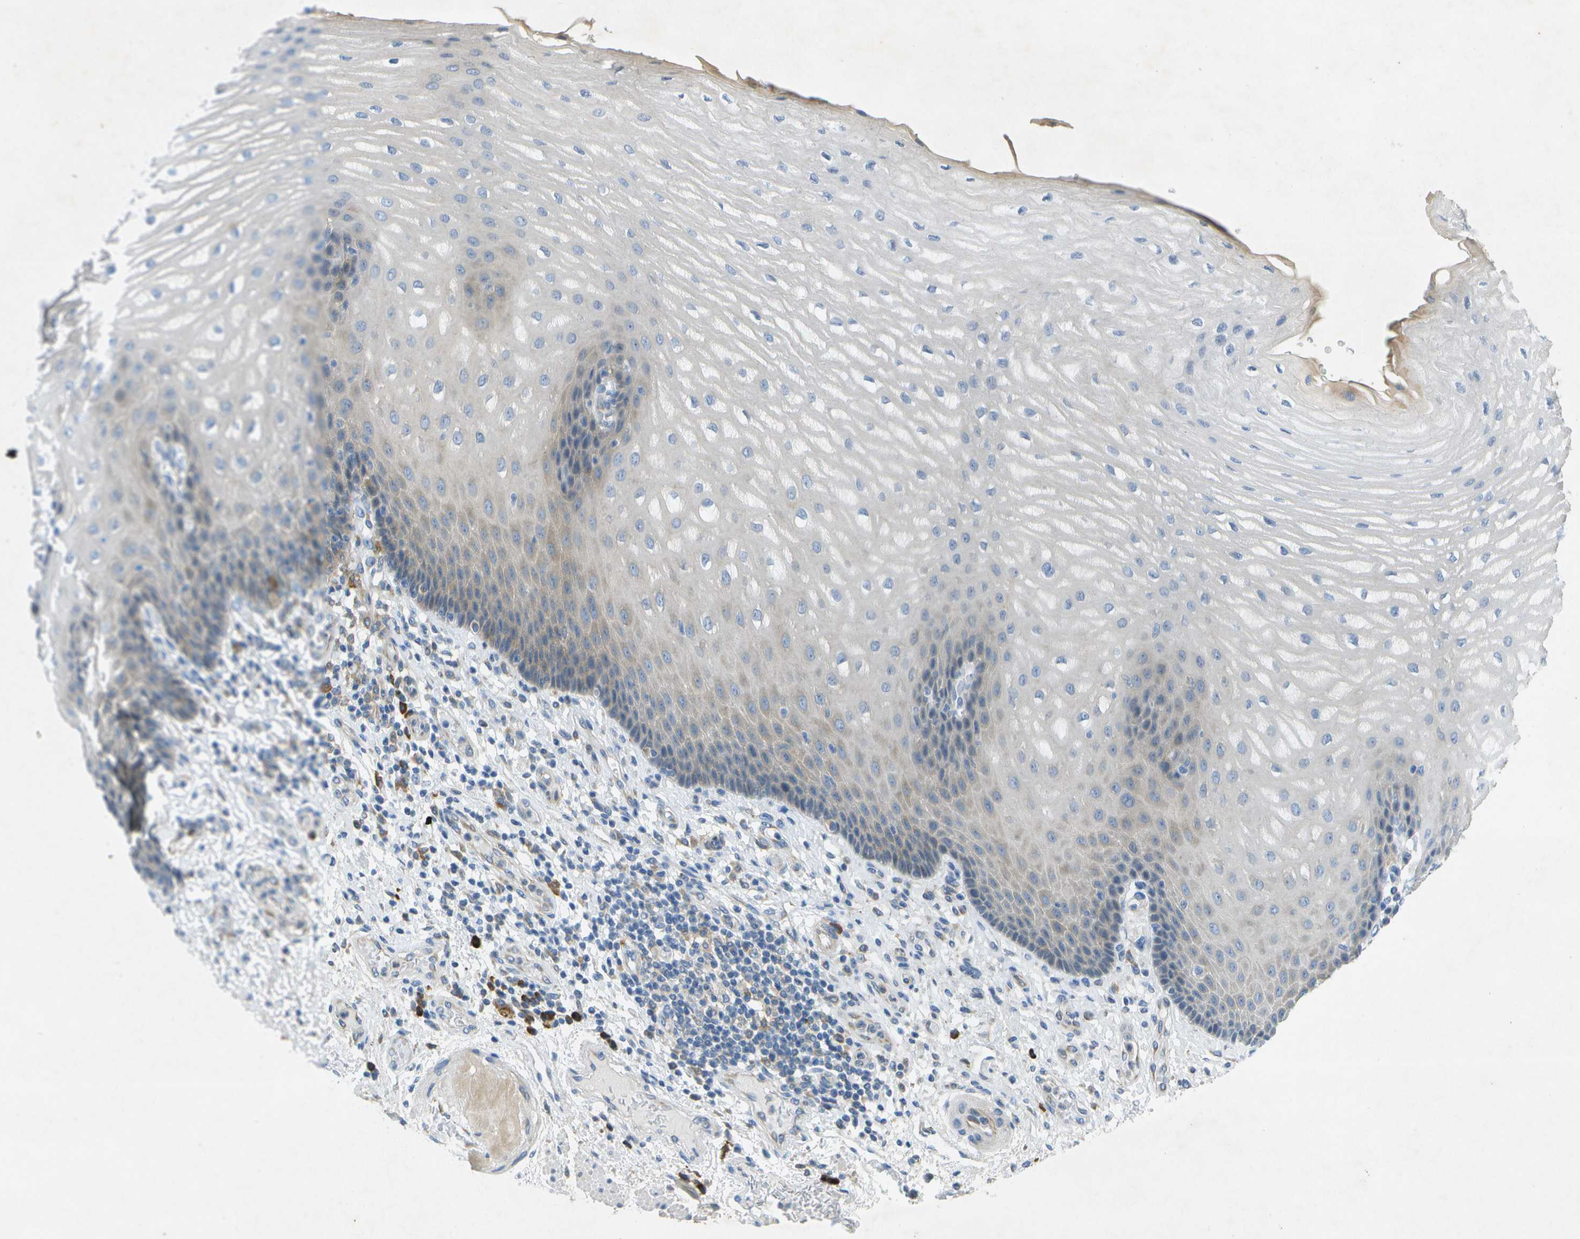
{"staining": {"intensity": "weak", "quantity": "<25%", "location": "cytoplasmic/membranous"}, "tissue": "esophagus", "cell_type": "Squamous epithelial cells", "image_type": "normal", "snomed": [{"axis": "morphology", "description": "Normal tissue, NOS"}, {"axis": "topography", "description": "Esophagus"}], "caption": "The micrograph shows no staining of squamous epithelial cells in normal esophagus.", "gene": "WNK2", "patient": {"sex": "male", "age": 54}}